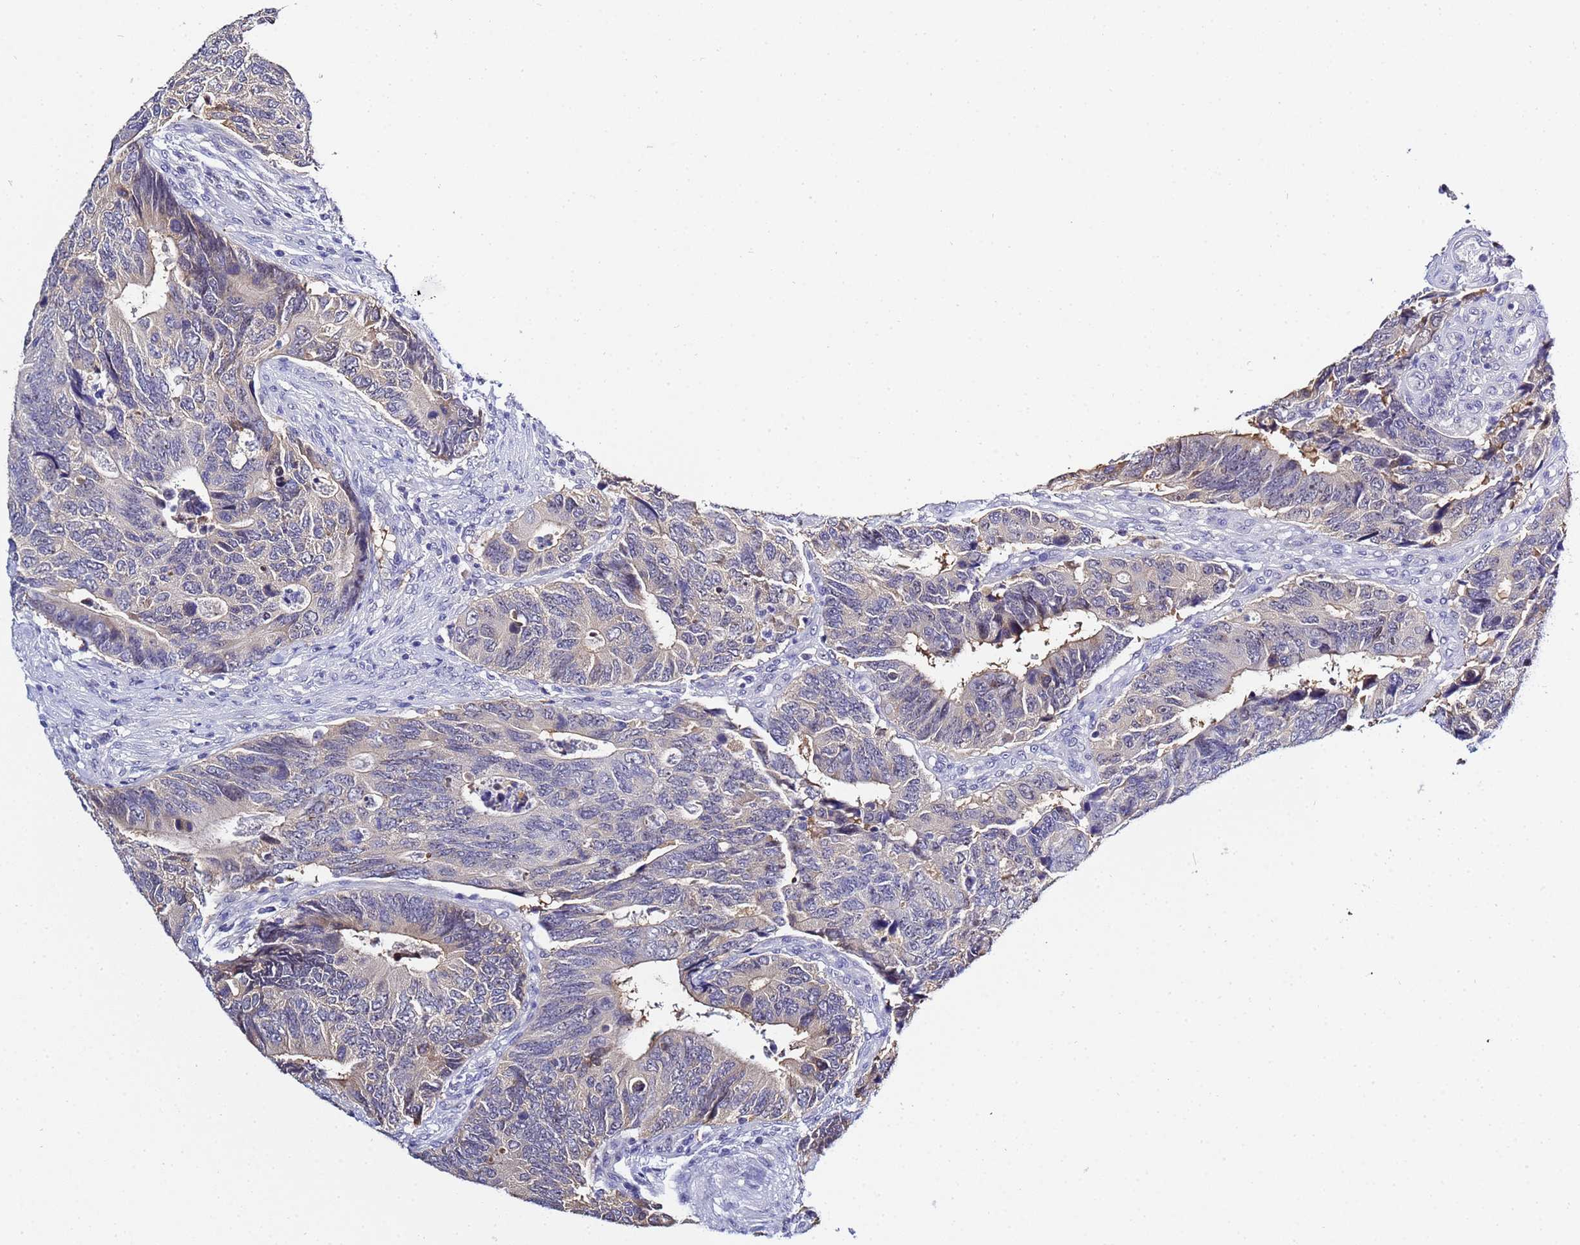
{"staining": {"intensity": "weak", "quantity": "<25%", "location": "cytoplasmic/membranous"}, "tissue": "colorectal cancer", "cell_type": "Tumor cells", "image_type": "cancer", "snomed": [{"axis": "morphology", "description": "Adenocarcinoma, NOS"}, {"axis": "topography", "description": "Colon"}], "caption": "This is a photomicrograph of IHC staining of colorectal adenocarcinoma, which shows no positivity in tumor cells.", "gene": "ACTL6B", "patient": {"sex": "male", "age": 87}}